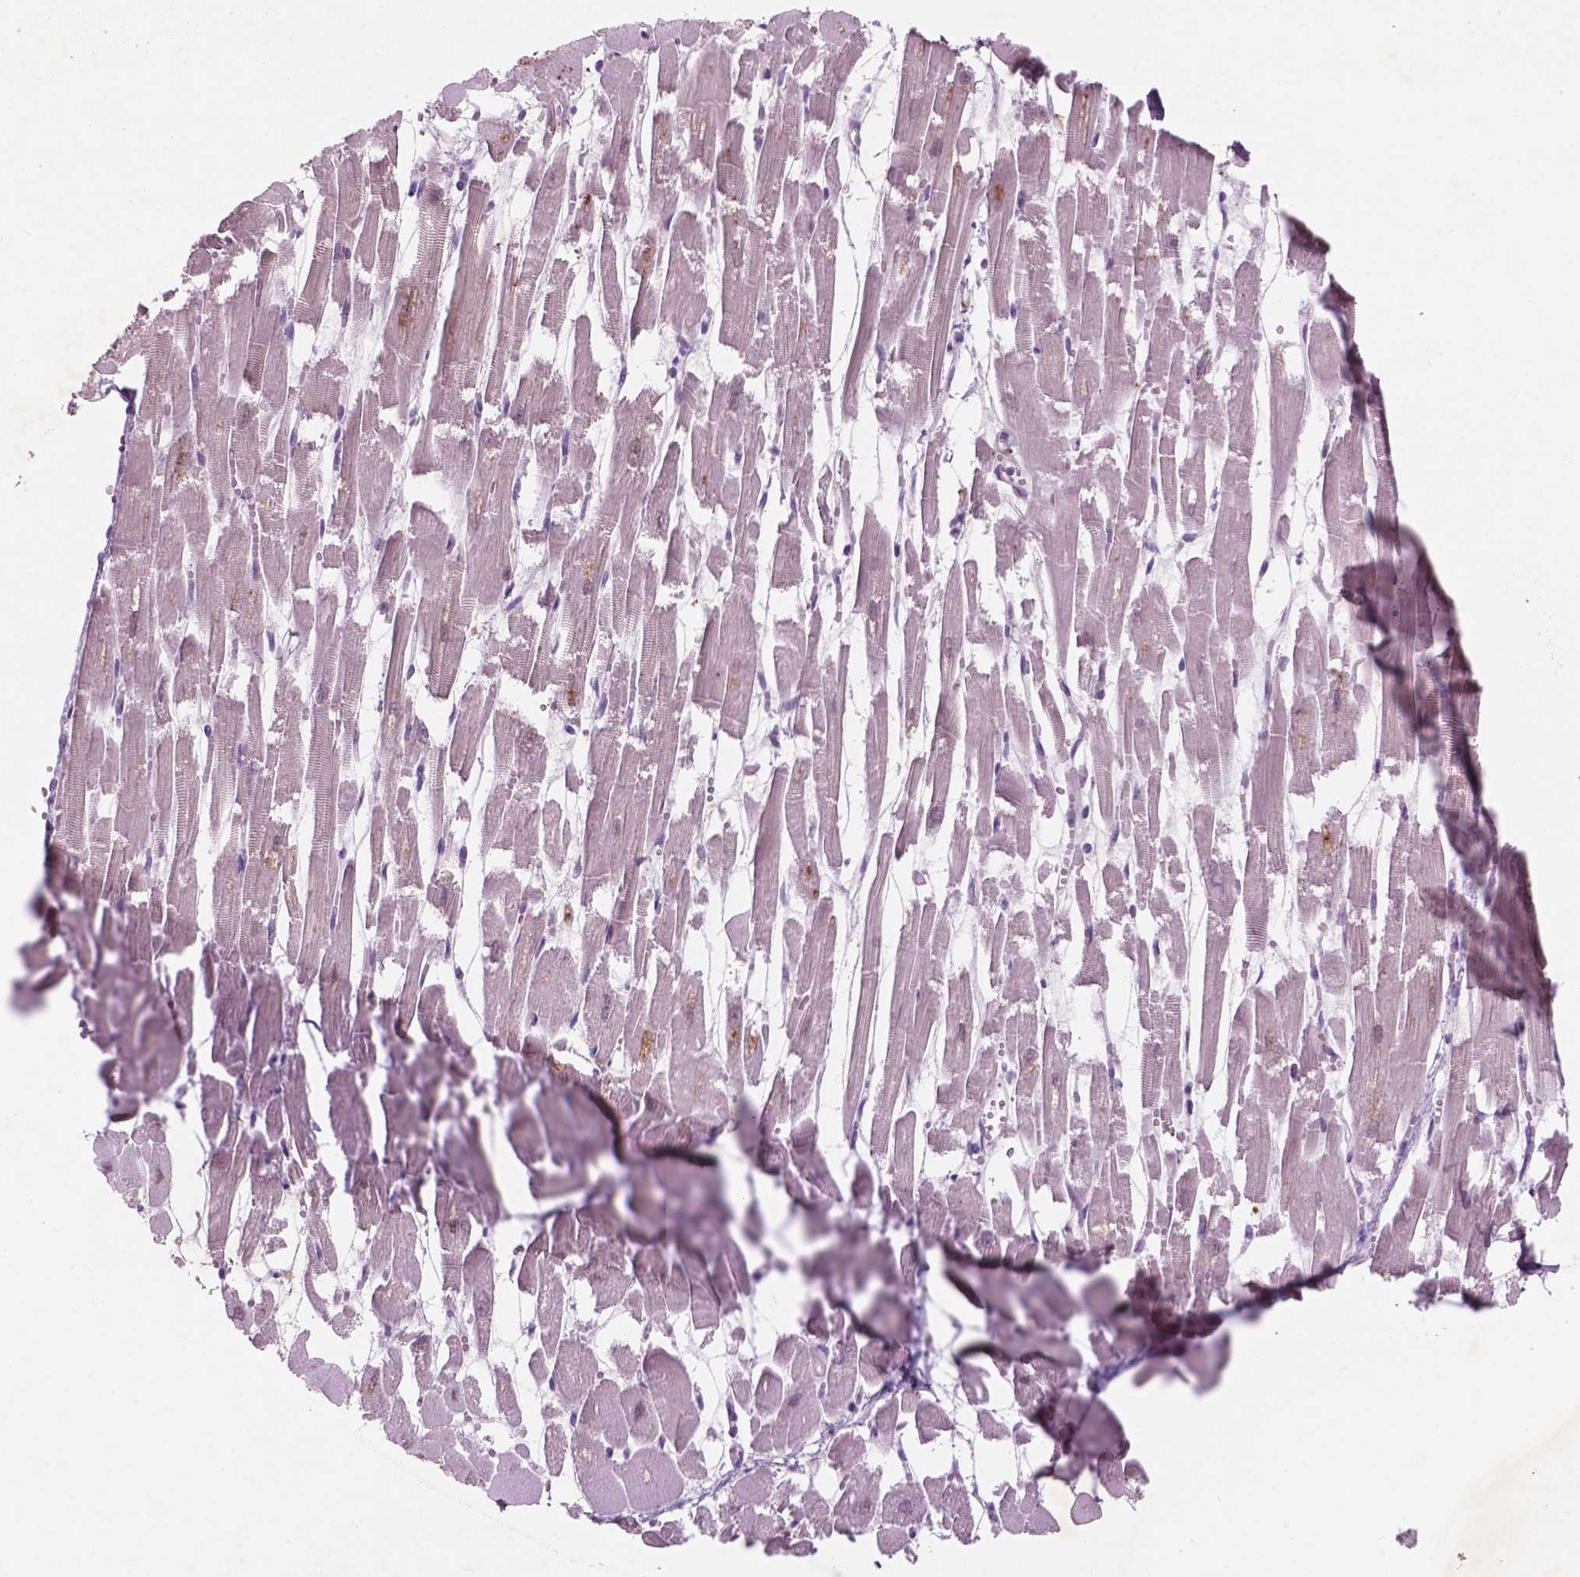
{"staining": {"intensity": "negative", "quantity": "none", "location": "none"}, "tissue": "heart muscle", "cell_type": "Cardiomyocytes", "image_type": "normal", "snomed": [{"axis": "morphology", "description": "Normal tissue, NOS"}, {"axis": "topography", "description": "Heart"}], "caption": "This is a image of immunohistochemistry (IHC) staining of normal heart muscle, which shows no staining in cardiomyocytes. (DAB (3,3'-diaminobenzidine) IHC visualized using brightfield microscopy, high magnification).", "gene": "CTR9", "patient": {"sex": "female", "age": 52}}